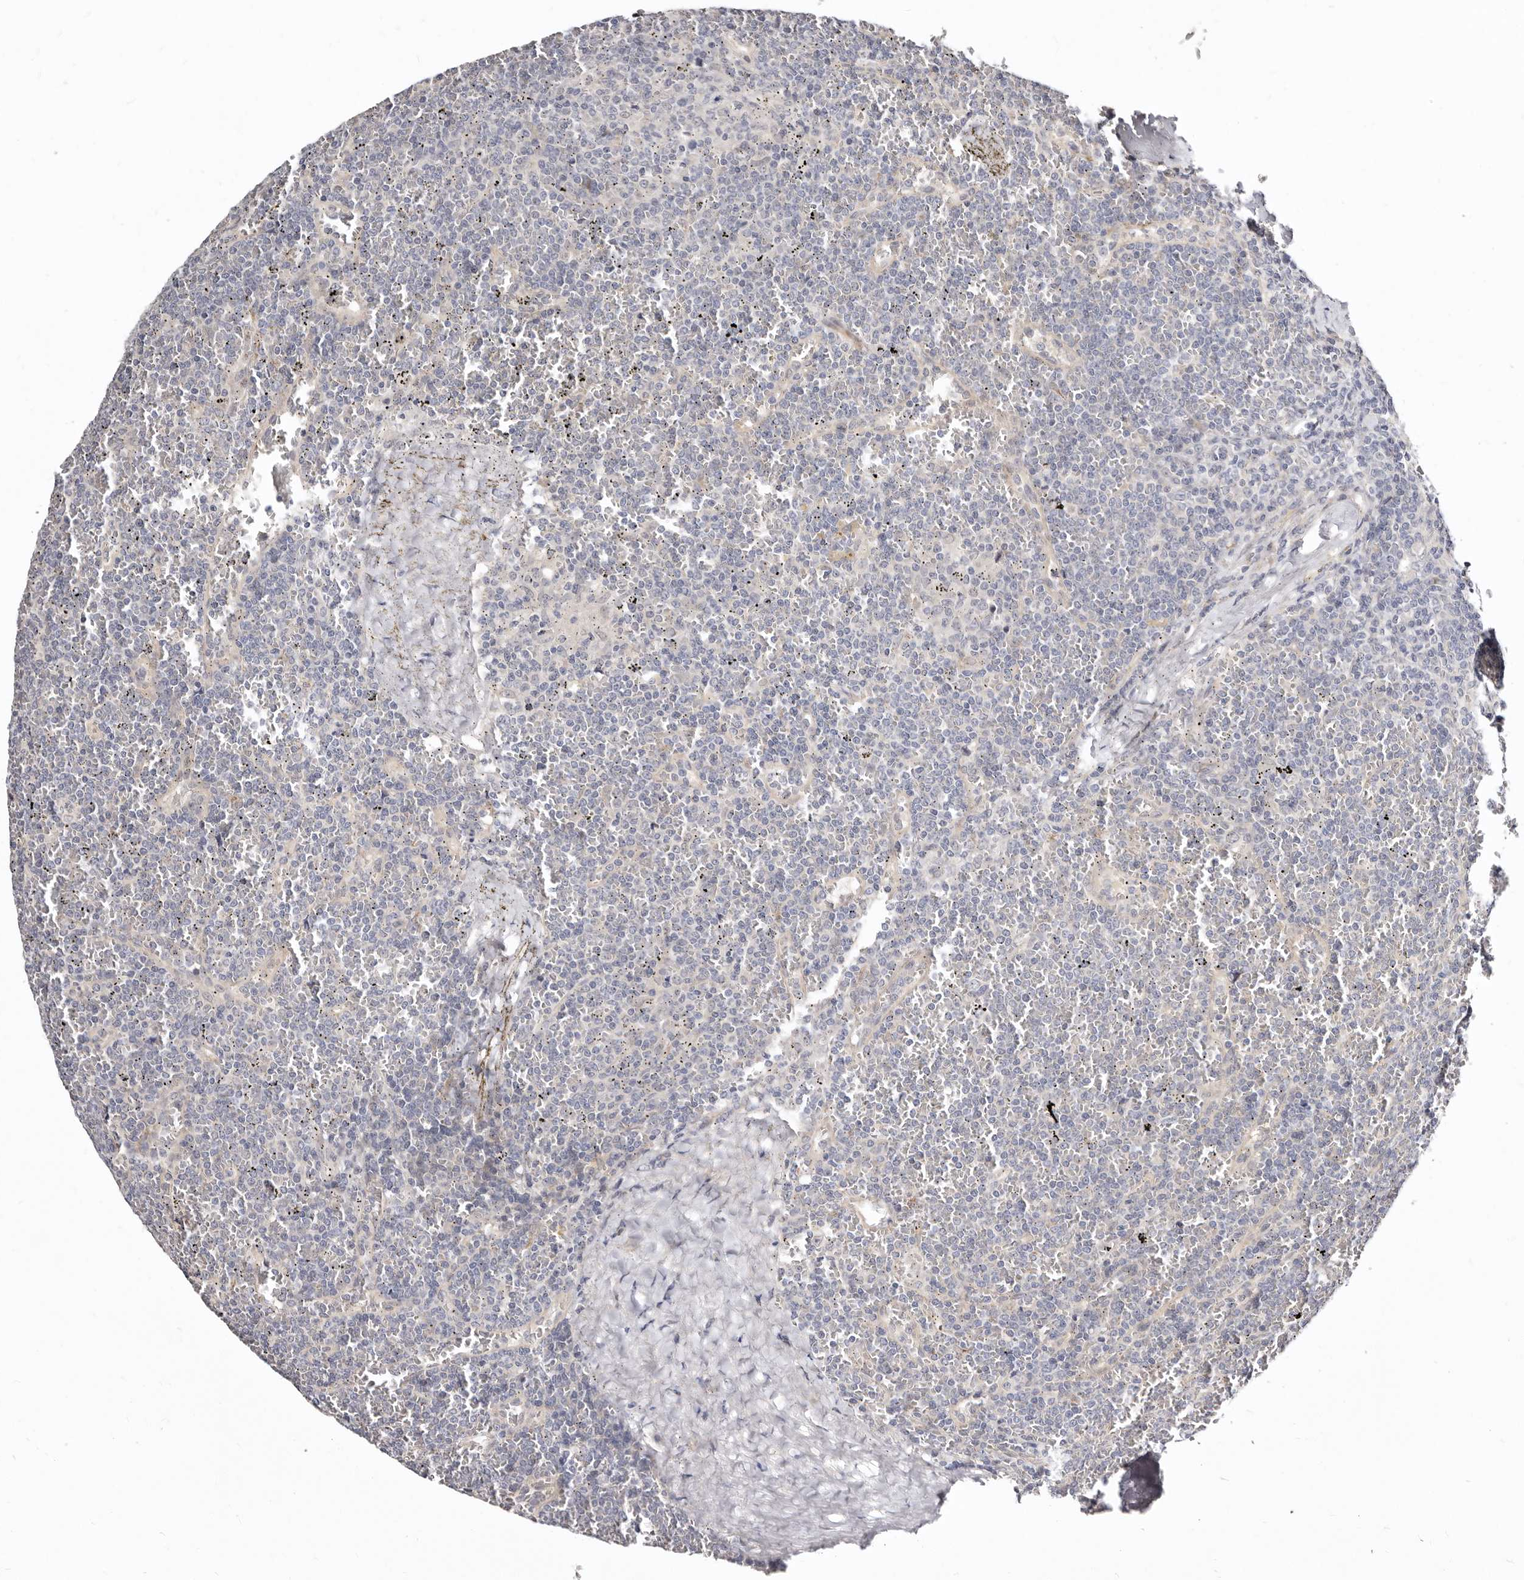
{"staining": {"intensity": "negative", "quantity": "none", "location": "none"}, "tissue": "lymphoma", "cell_type": "Tumor cells", "image_type": "cancer", "snomed": [{"axis": "morphology", "description": "Malignant lymphoma, non-Hodgkin's type, Low grade"}, {"axis": "topography", "description": "Spleen"}], "caption": "A photomicrograph of malignant lymphoma, non-Hodgkin's type (low-grade) stained for a protein exhibits no brown staining in tumor cells.", "gene": "KLHL4", "patient": {"sex": "female", "age": 19}}